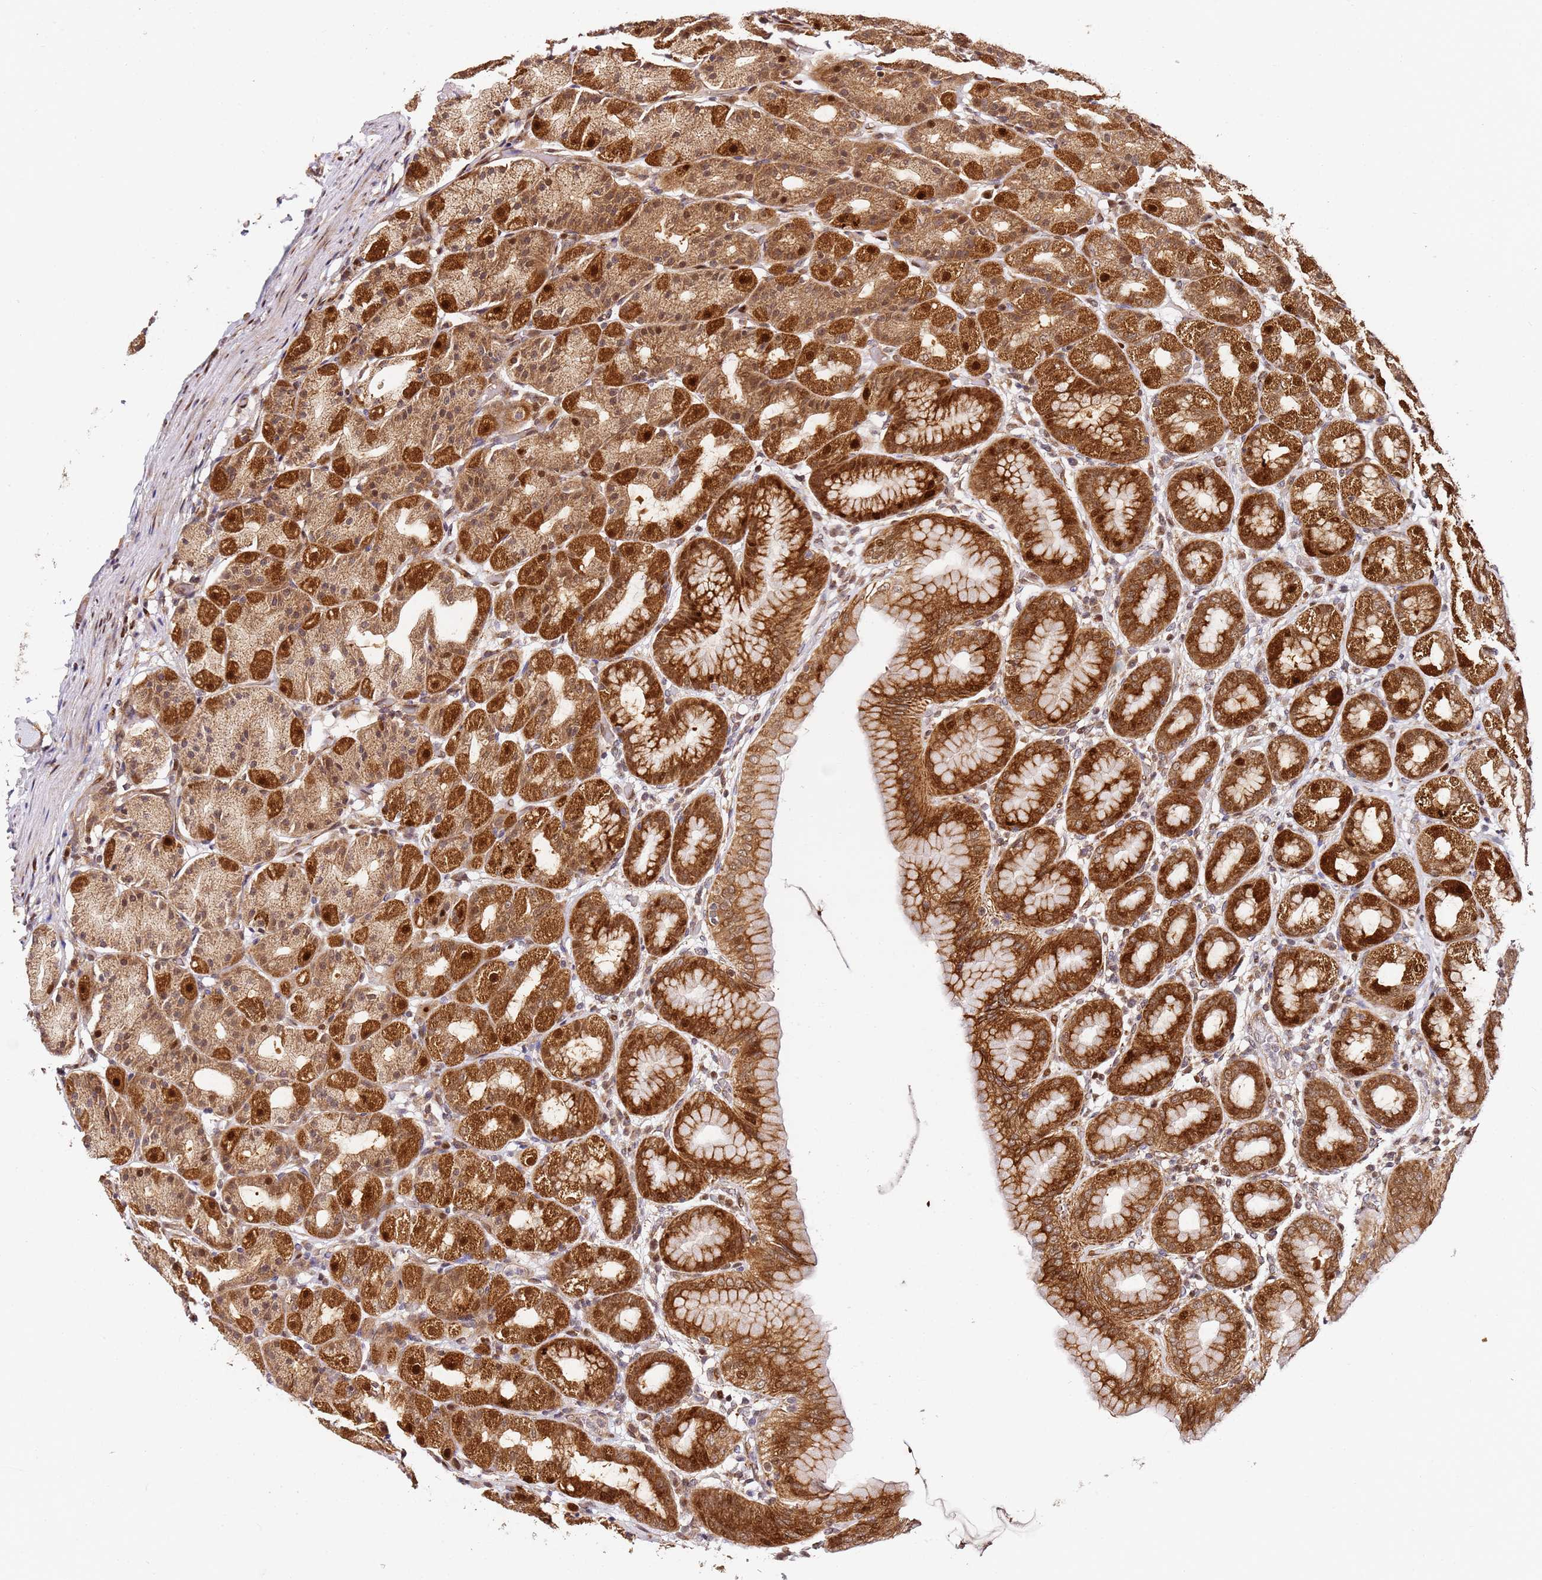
{"staining": {"intensity": "strong", "quantity": ">75%", "location": "cytoplasmic/membranous,nuclear"}, "tissue": "stomach", "cell_type": "Glandular cells", "image_type": "normal", "snomed": [{"axis": "morphology", "description": "Normal tissue, NOS"}, {"axis": "topography", "description": "Stomach, upper"}], "caption": "Protein expression analysis of unremarkable stomach shows strong cytoplasmic/membranous,nuclear positivity in about >75% of glandular cells.", "gene": "SMOX", "patient": {"sex": "male", "age": 68}}